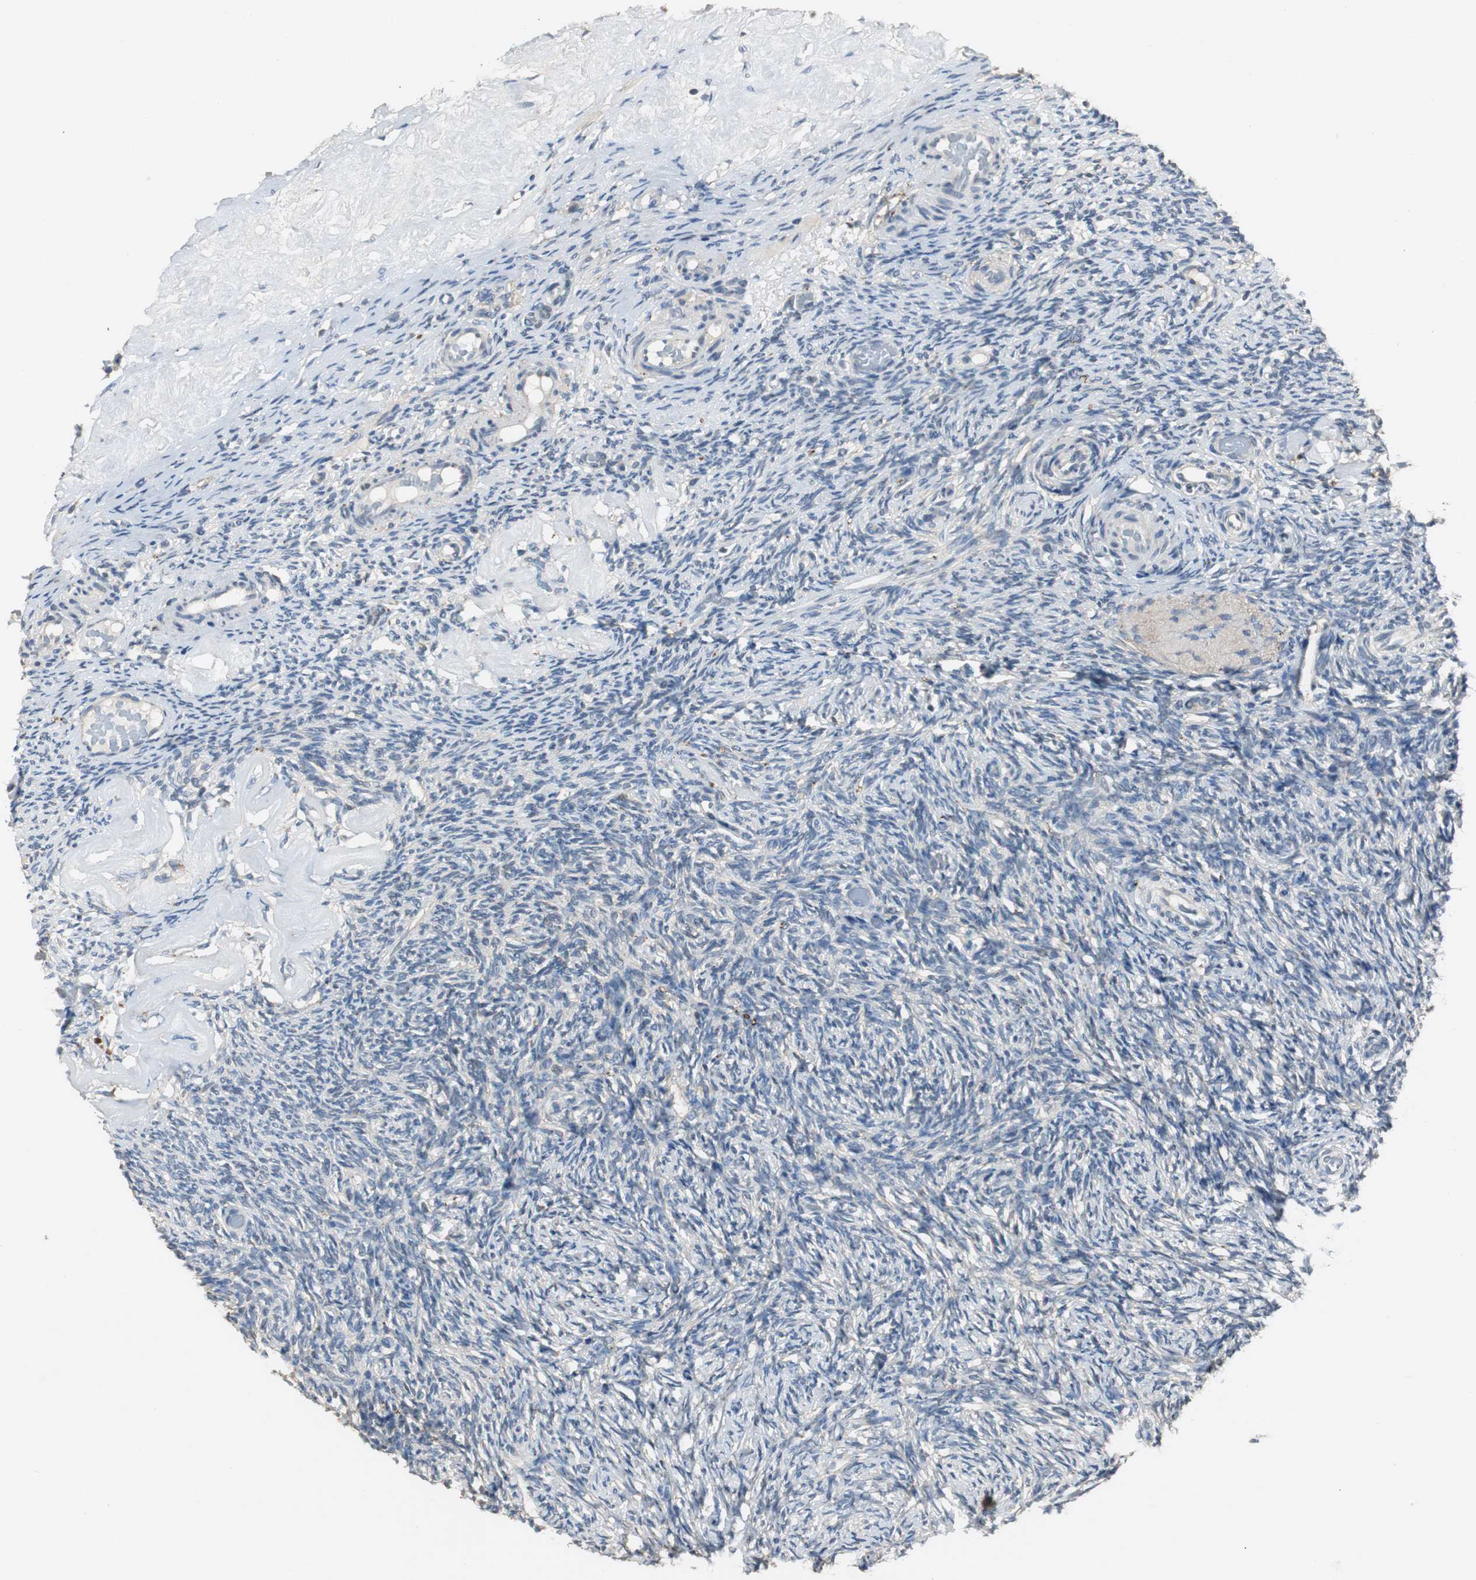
{"staining": {"intensity": "negative", "quantity": "none", "location": "none"}, "tissue": "ovary", "cell_type": "Ovarian stroma cells", "image_type": "normal", "snomed": [{"axis": "morphology", "description": "Normal tissue, NOS"}, {"axis": "topography", "description": "Ovary"}], "caption": "Immunohistochemistry of benign human ovary demonstrates no staining in ovarian stroma cells.", "gene": "PTPRN2", "patient": {"sex": "female", "age": 60}}